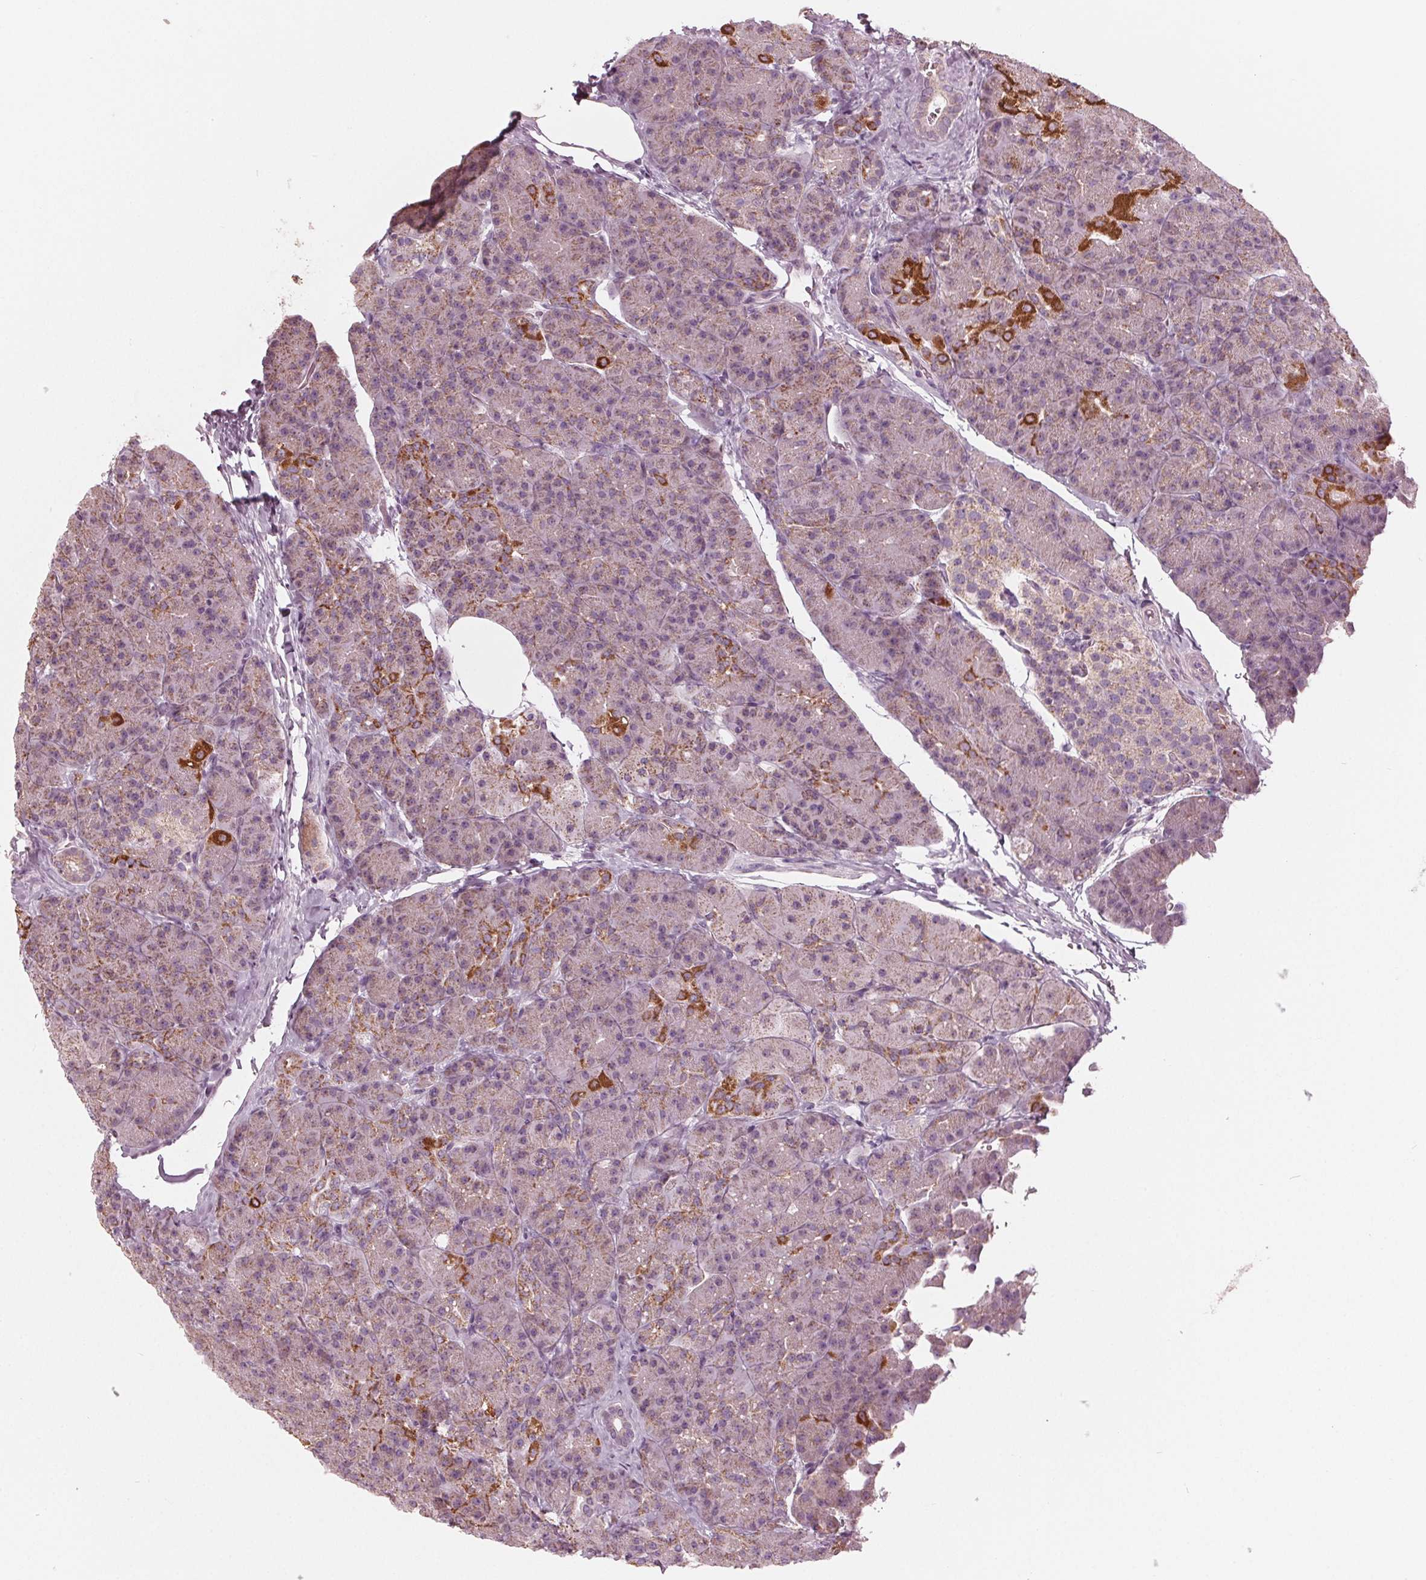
{"staining": {"intensity": "strong", "quantity": "<25%", "location": "cytoplasmic/membranous"}, "tissue": "pancreas", "cell_type": "Exocrine glandular cells", "image_type": "normal", "snomed": [{"axis": "morphology", "description": "Normal tissue, NOS"}, {"axis": "topography", "description": "Pancreas"}], "caption": "Strong cytoplasmic/membranous staining is seen in about <25% of exocrine glandular cells in benign pancreas. Immunohistochemistry (ihc) stains the protein in brown and the nuclei are stained blue.", "gene": "CLN6", "patient": {"sex": "male", "age": 57}}